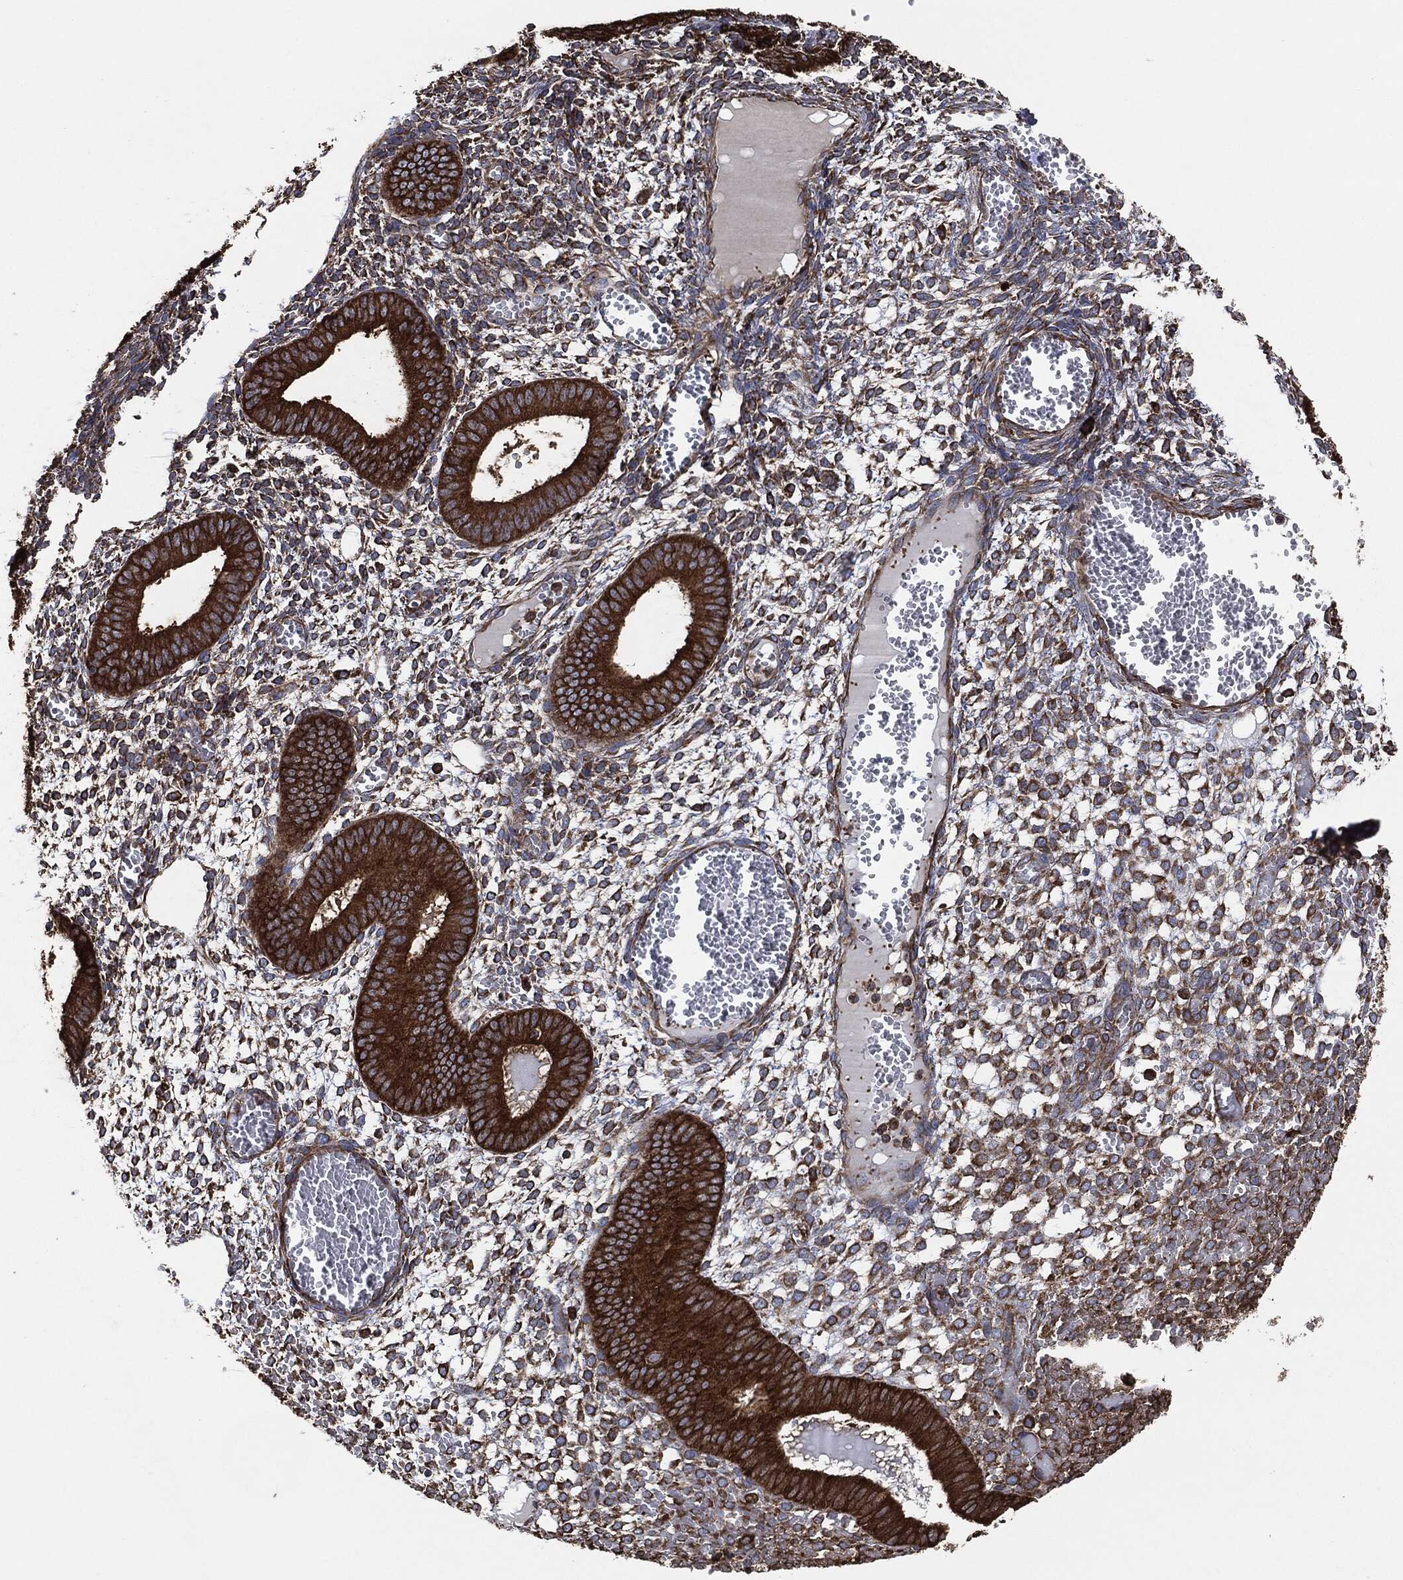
{"staining": {"intensity": "moderate", "quantity": "25%-75%", "location": "cytoplasmic/membranous"}, "tissue": "endometrium", "cell_type": "Cells in endometrial stroma", "image_type": "normal", "snomed": [{"axis": "morphology", "description": "Normal tissue, NOS"}, {"axis": "topography", "description": "Endometrium"}], "caption": "Endometrium stained for a protein (brown) demonstrates moderate cytoplasmic/membranous positive expression in approximately 25%-75% of cells in endometrial stroma.", "gene": "AMFR", "patient": {"sex": "female", "age": 42}}